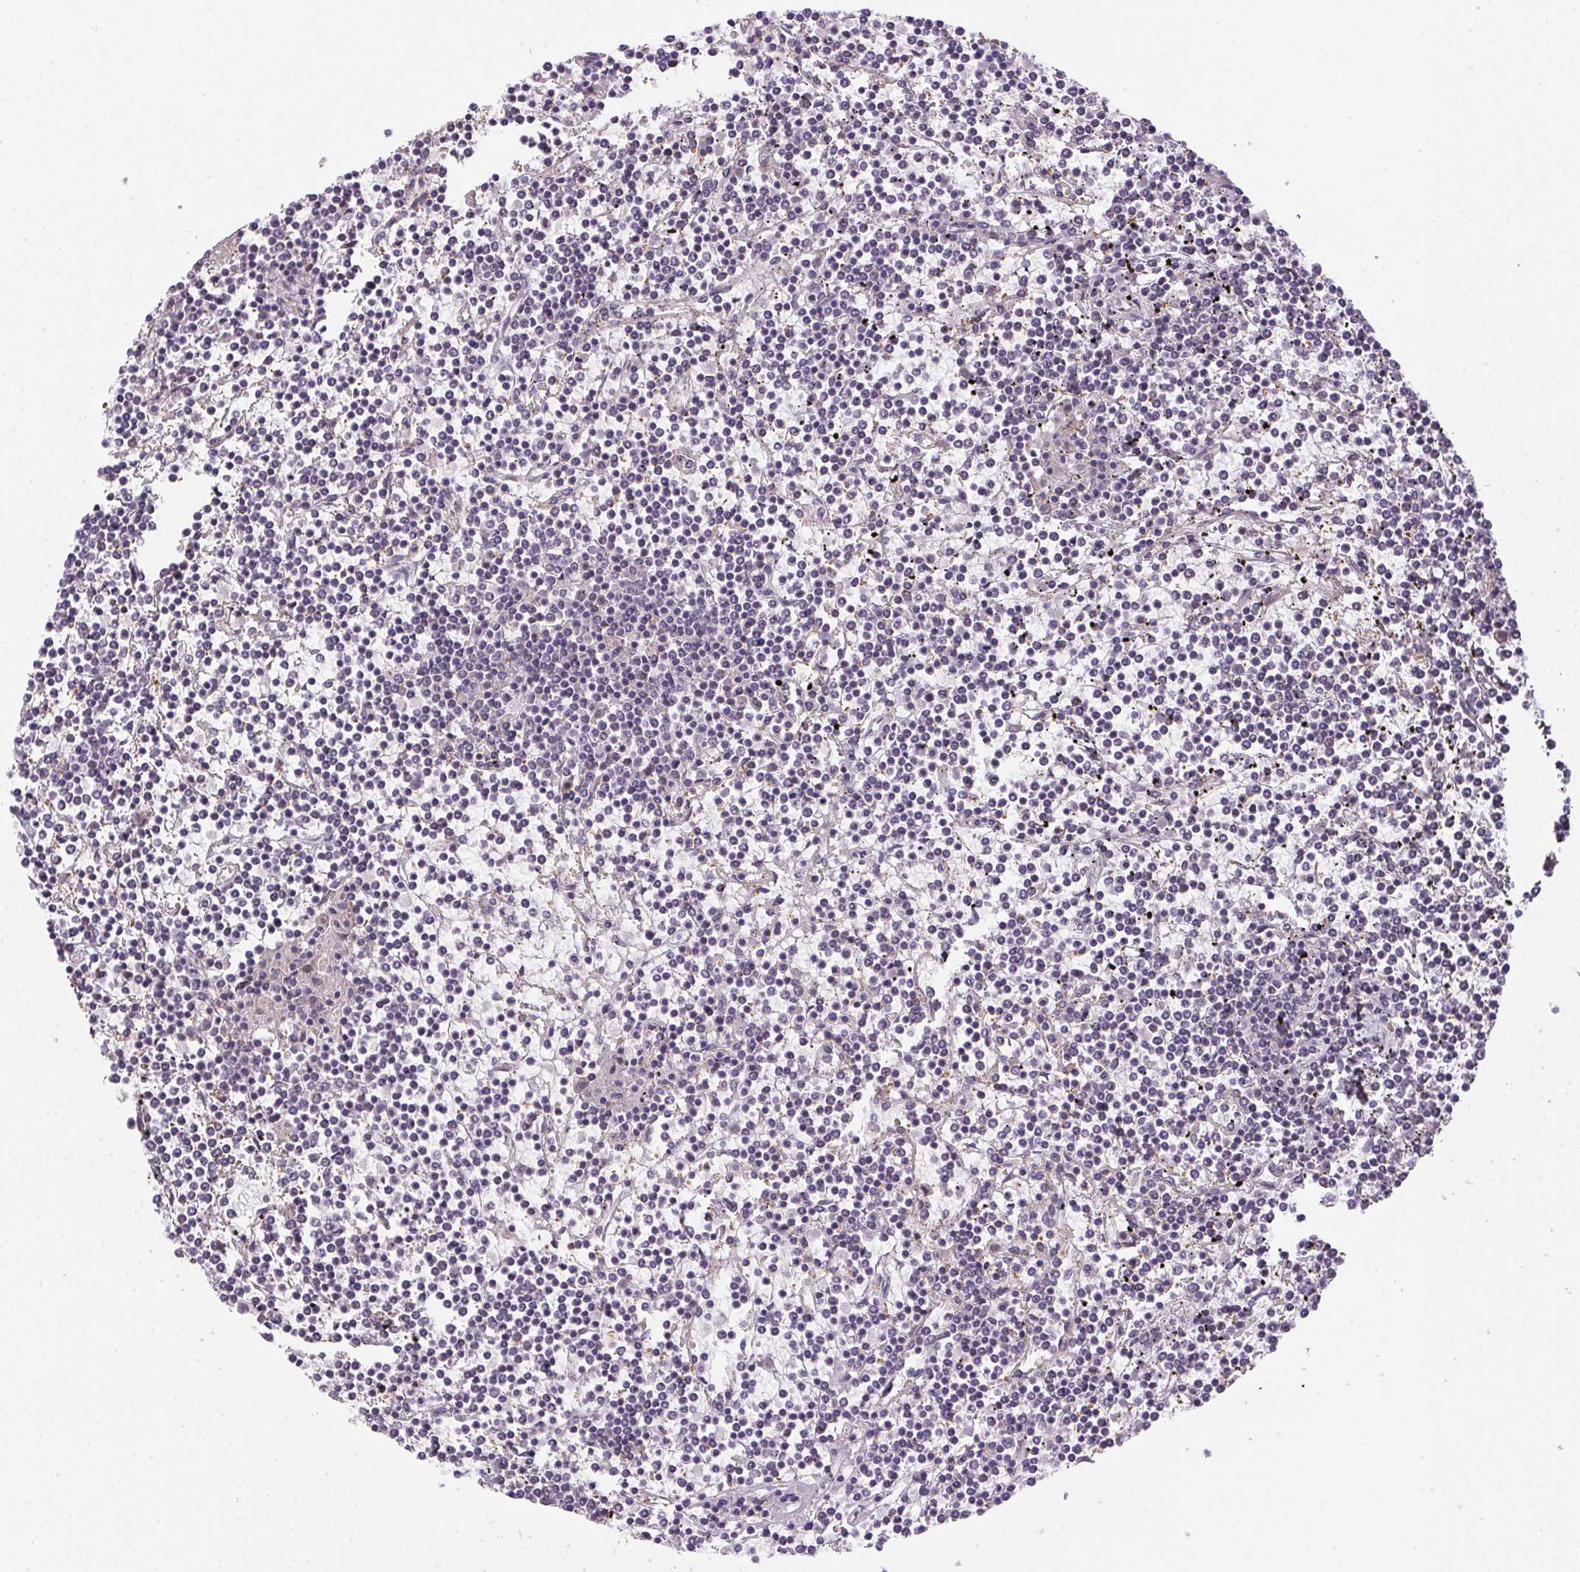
{"staining": {"intensity": "negative", "quantity": "none", "location": "none"}, "tissue": "lymphoma", "cell_type": "Tumor cells", "image_type": "cancer", "snomed": [{"axis": "morphology", "description": "Malignant lymphoma, non-Hodgkin's type, Low grade"}, {"axis": "topography", "description": "Spleen"}], "caption": "The immunohistochemistry micrograph has no significant expression in tumor cells of malignant lymphoma, non-Hodgkin's type (low-grade) tissue.", "gene": "CFAP92", "patient": {"sex": "female", "age": 19}}